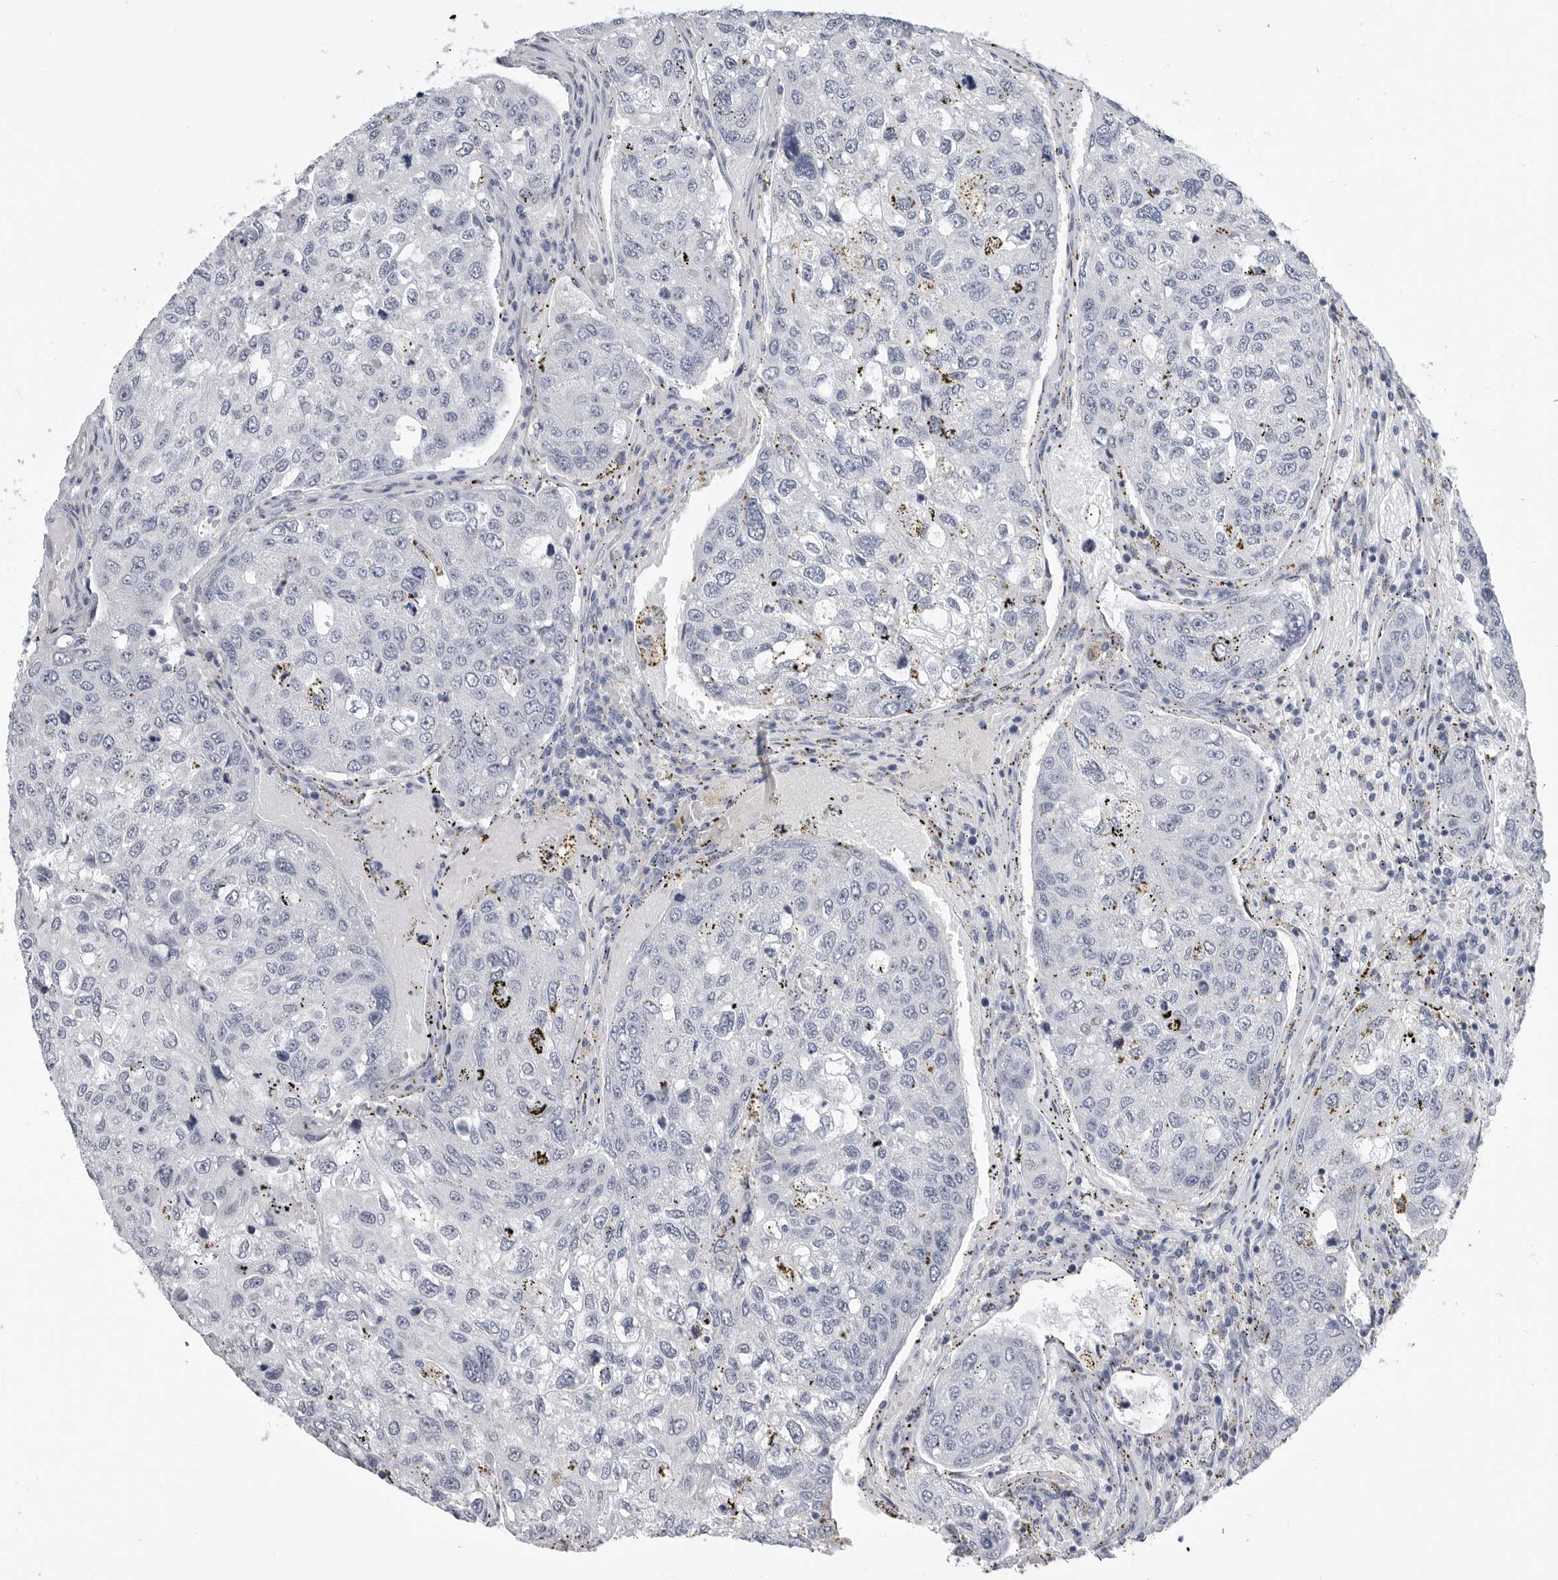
{"staining": {"intensity": "negative", "quantity": "none", "location": "none"}, "tissue": "urothelial cancer", "cell_type": "Tumor cells", "image_type": "cancer", "snomed": [{"axis": "morphology", "description": "Urothelial carcinoma, High grade"}, {"axis": "topography", "description": "Lymph node"}, {"axis": "topography", "description": "Urinary bladder"}], "caption": "Human urothelial carcinoma (high-grade) stained for a protein using IHC exhibits no staining in tumor cells.", "gene": "PLN", "patient": {"sex": "male", "age": 51}}